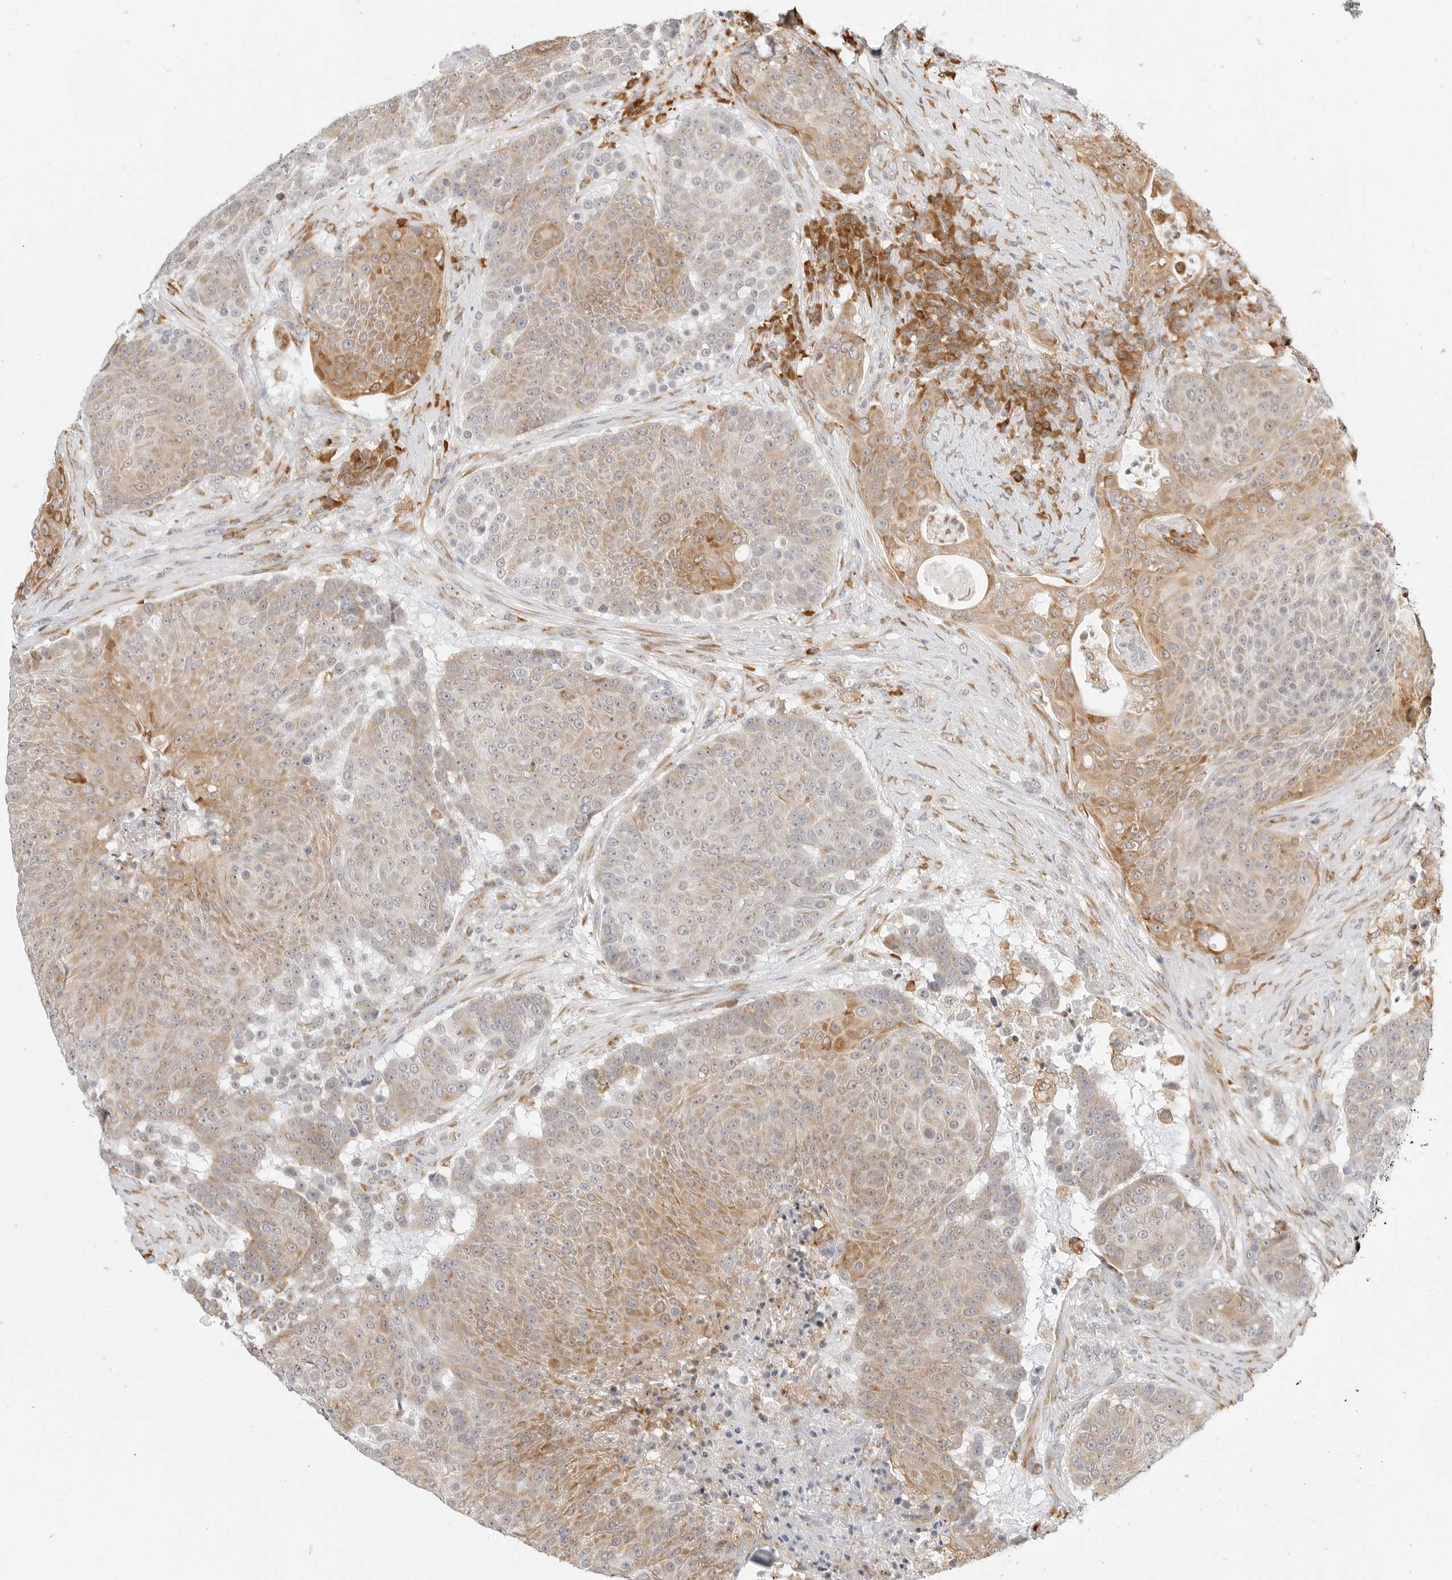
{"staining": {"intensity": "moderate", "quantity": "25%-75%", "location": "cytoplasmic/membranous"}, "tissue": "urothelial cancer", "cell_type": "Tumor cells", "image_type": "cancer", "snomed": [{"axis": "morphology", "description": "Urothelial carcinoma, High grade"}, {"axis": "topography", "description": "Urinary bladder"}], "caption": "Tumor cells demonstrate medium levels of moderate cytoplasmic/membranous expression in approximately 25%-75% of cells in high-grade urothelial carcinoma. The protein of interest is stained brown, and the nuclei are stained in blue (DAB (3,3'-diaminobenzidine) IHC with brightfield microscopy, high magnification).", "gene": "THEM4", "patient": {"sex": "female", "age": 63}}